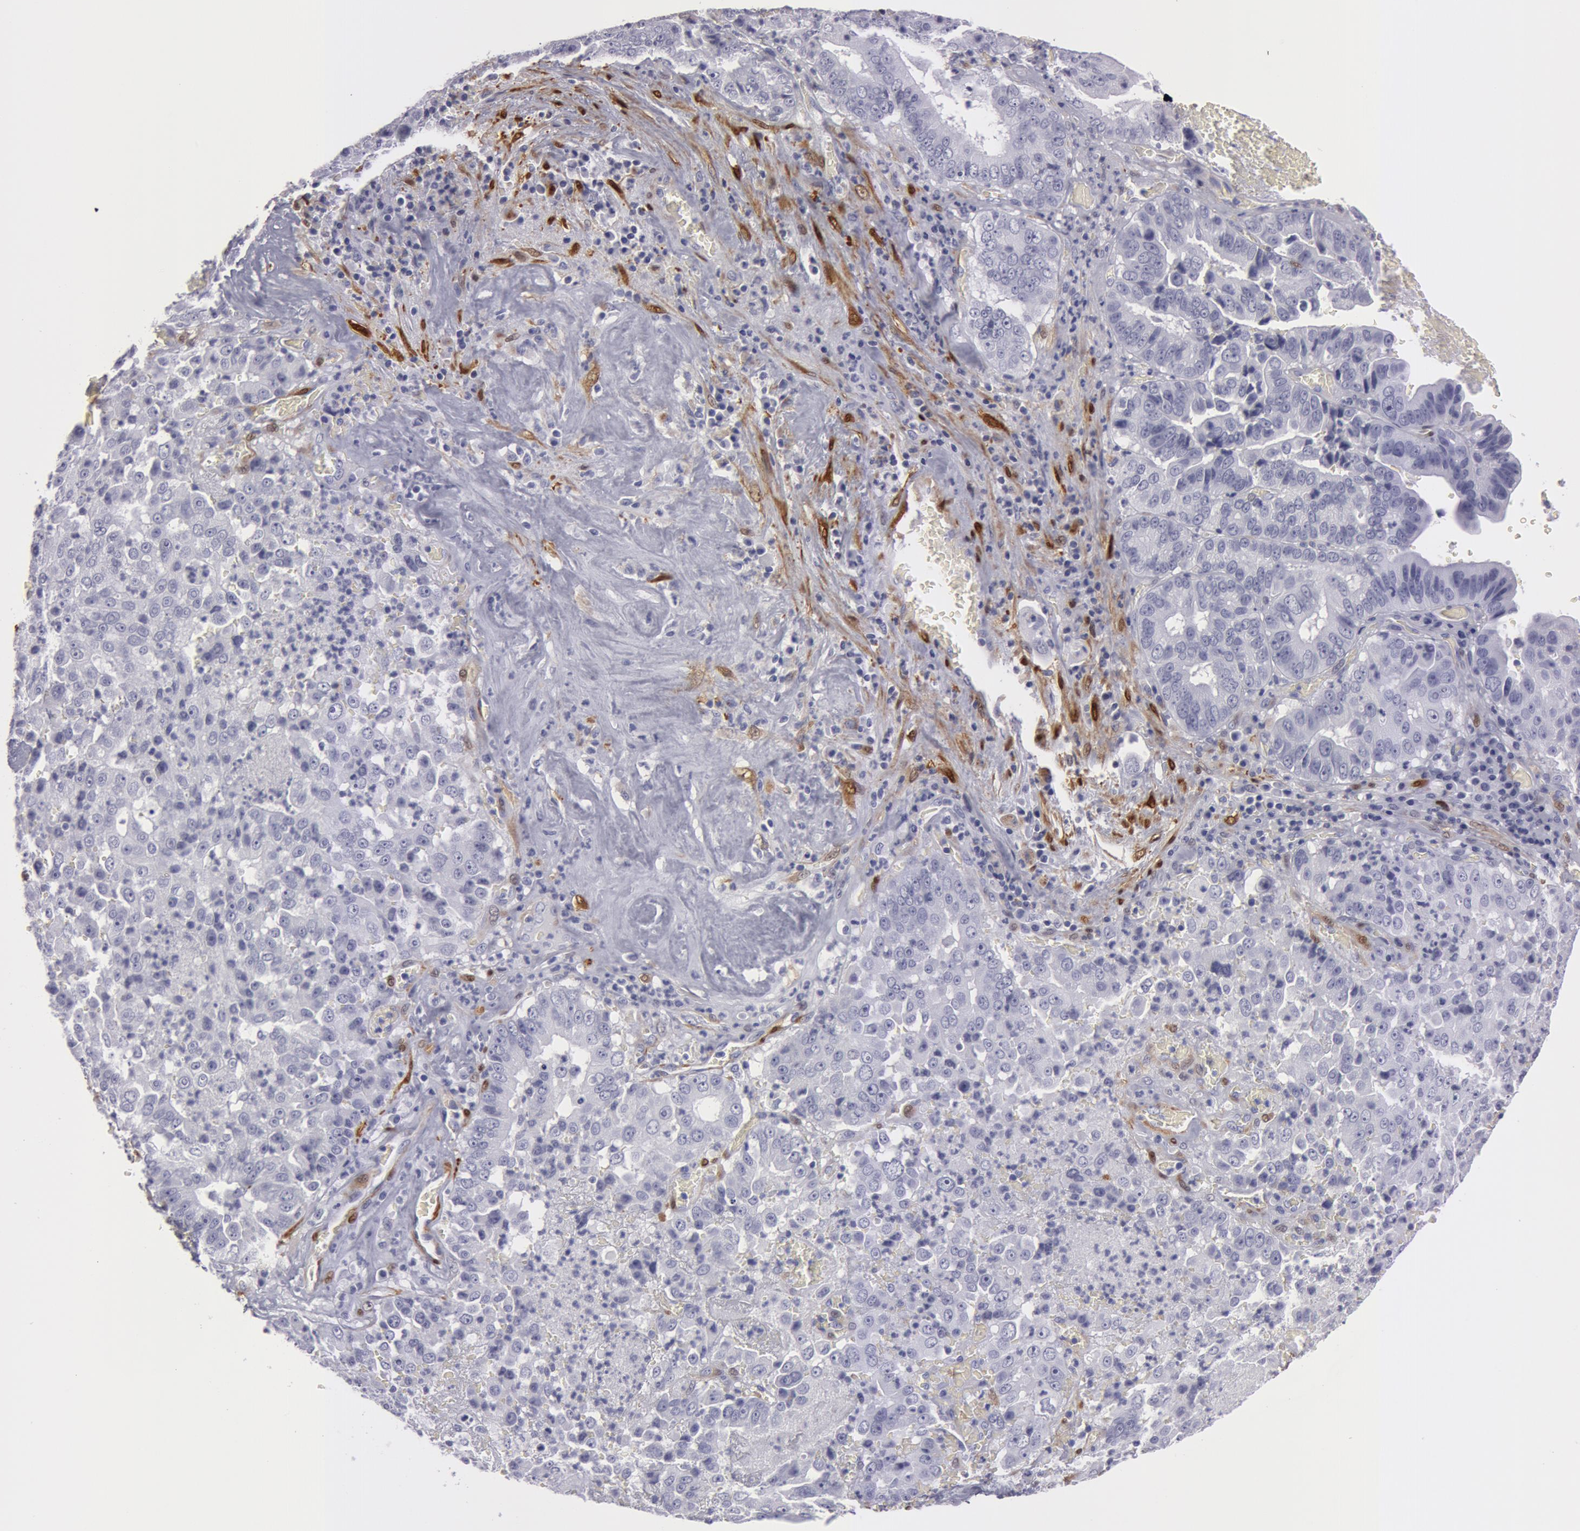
{"staining": {"intensity": "negative", "quantity": "none", "location": "none"}, "tissue": "liver cancer", "cell_type": "Tumor cells", "image_type": "cancer", "snomed": [{"axis": "morphology", "description": "Cholangiocarcinoma"}, {"axis": "topography", "description": "Liver"}], "caption": "High power microscopy micrograph of an IHC photomicrograph of liver cancer, revealing no significant expression in tumor cells. (DAB (3,3'-diaminobenzidine) IHC visualized using brightfield microscopy, high magnification).", "gene": "TAGLN", "patient": {"sex": "female", "age": 79}}